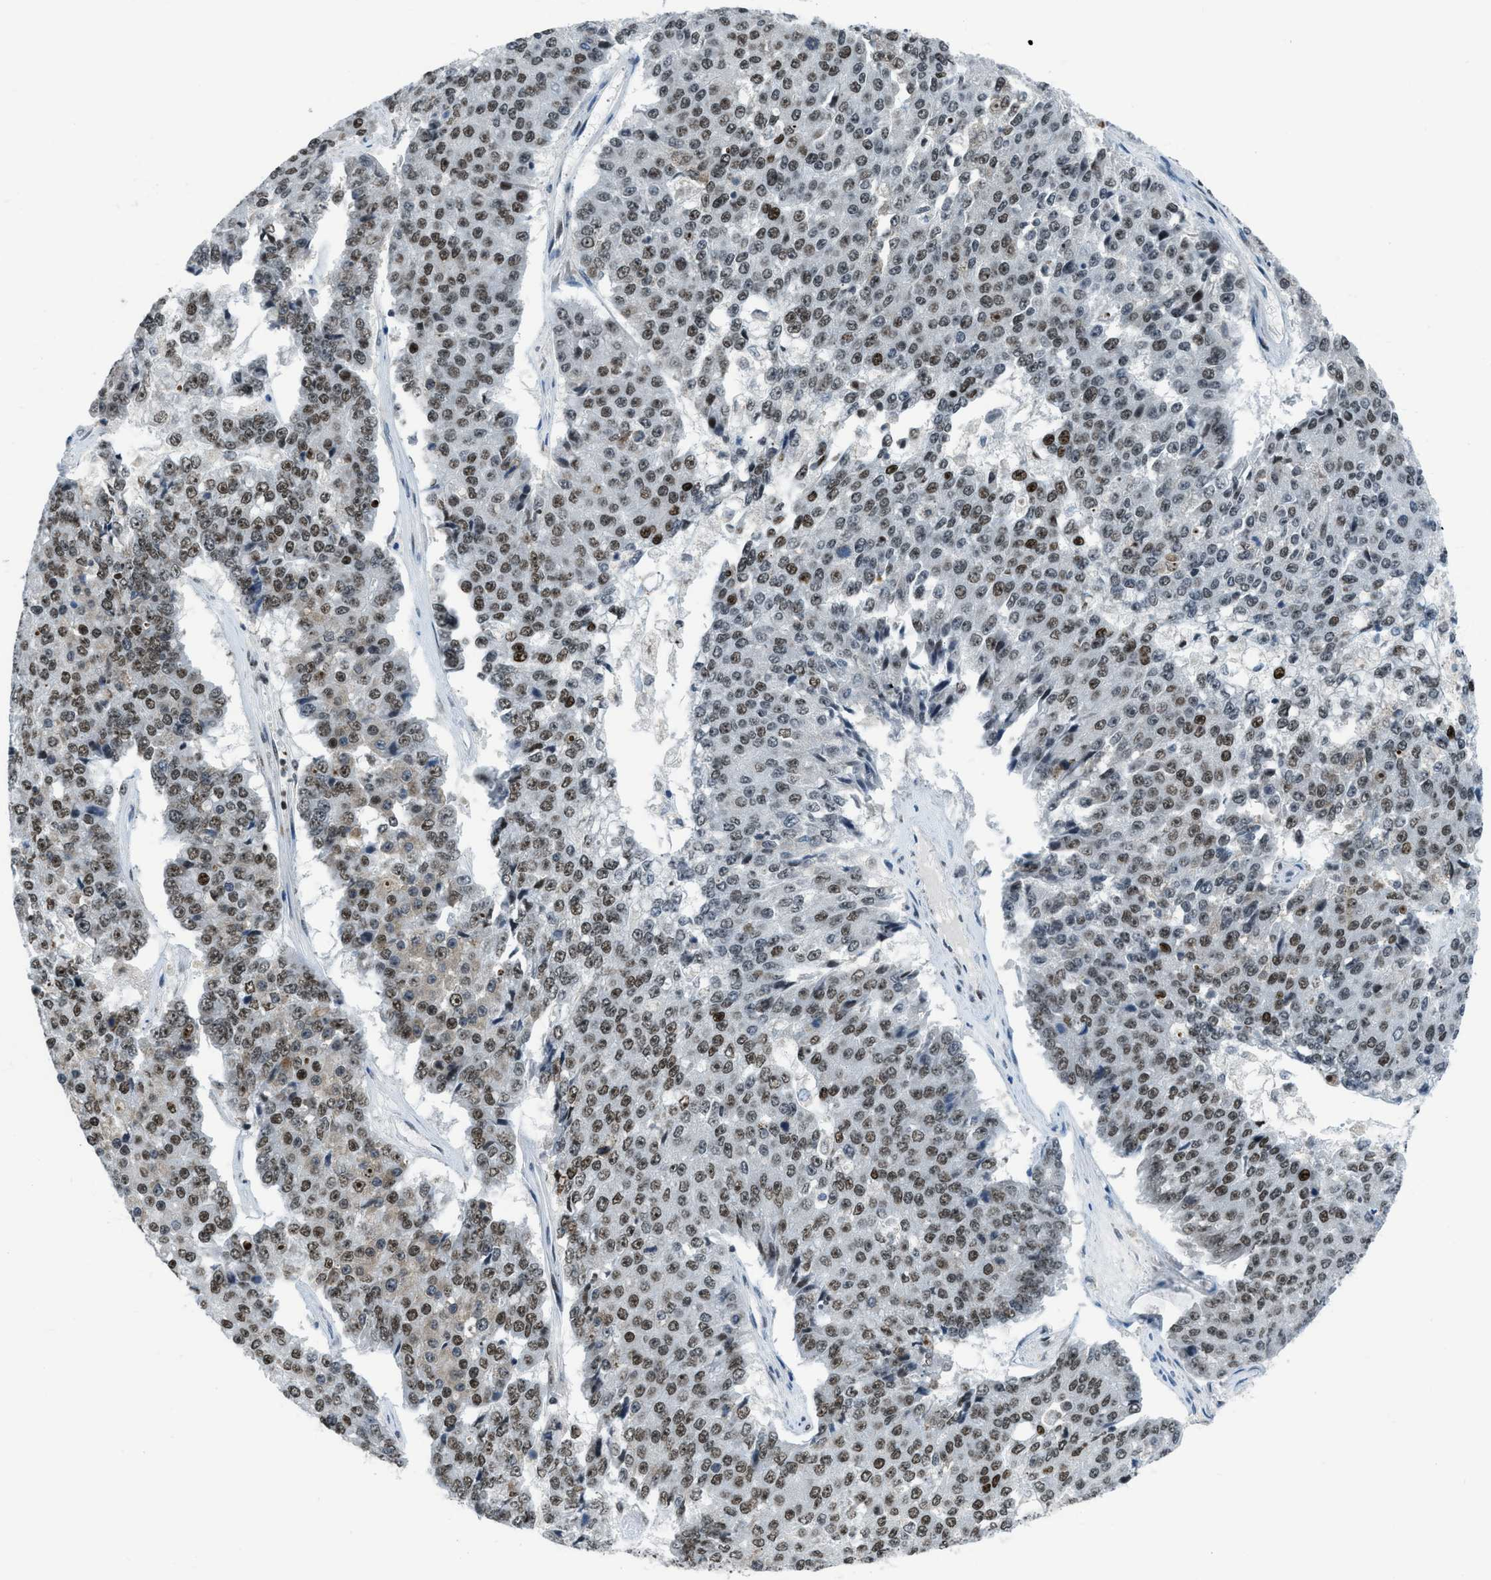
{"staining": {"intensity": "moderate", "quantity": ">75%", "location": "nuclear"}, "tissue": "pancreatic cancer", "cell_type": "Tumor cells", "image_type": "cancer", "snomed": [{"axis": "morphology", "description": "Adenocarcinoma, NOS"}, {"axis": "topography", "description": "Pancreas"}], "caption": "Pancreatic cancer (adenocarcinoma) stained for a protein (brown) shows moderate nuclear positive staining in about >75% of tumor cells.", "gene": "RAD51B", "patient": {"sex": "male", "age": 50}}